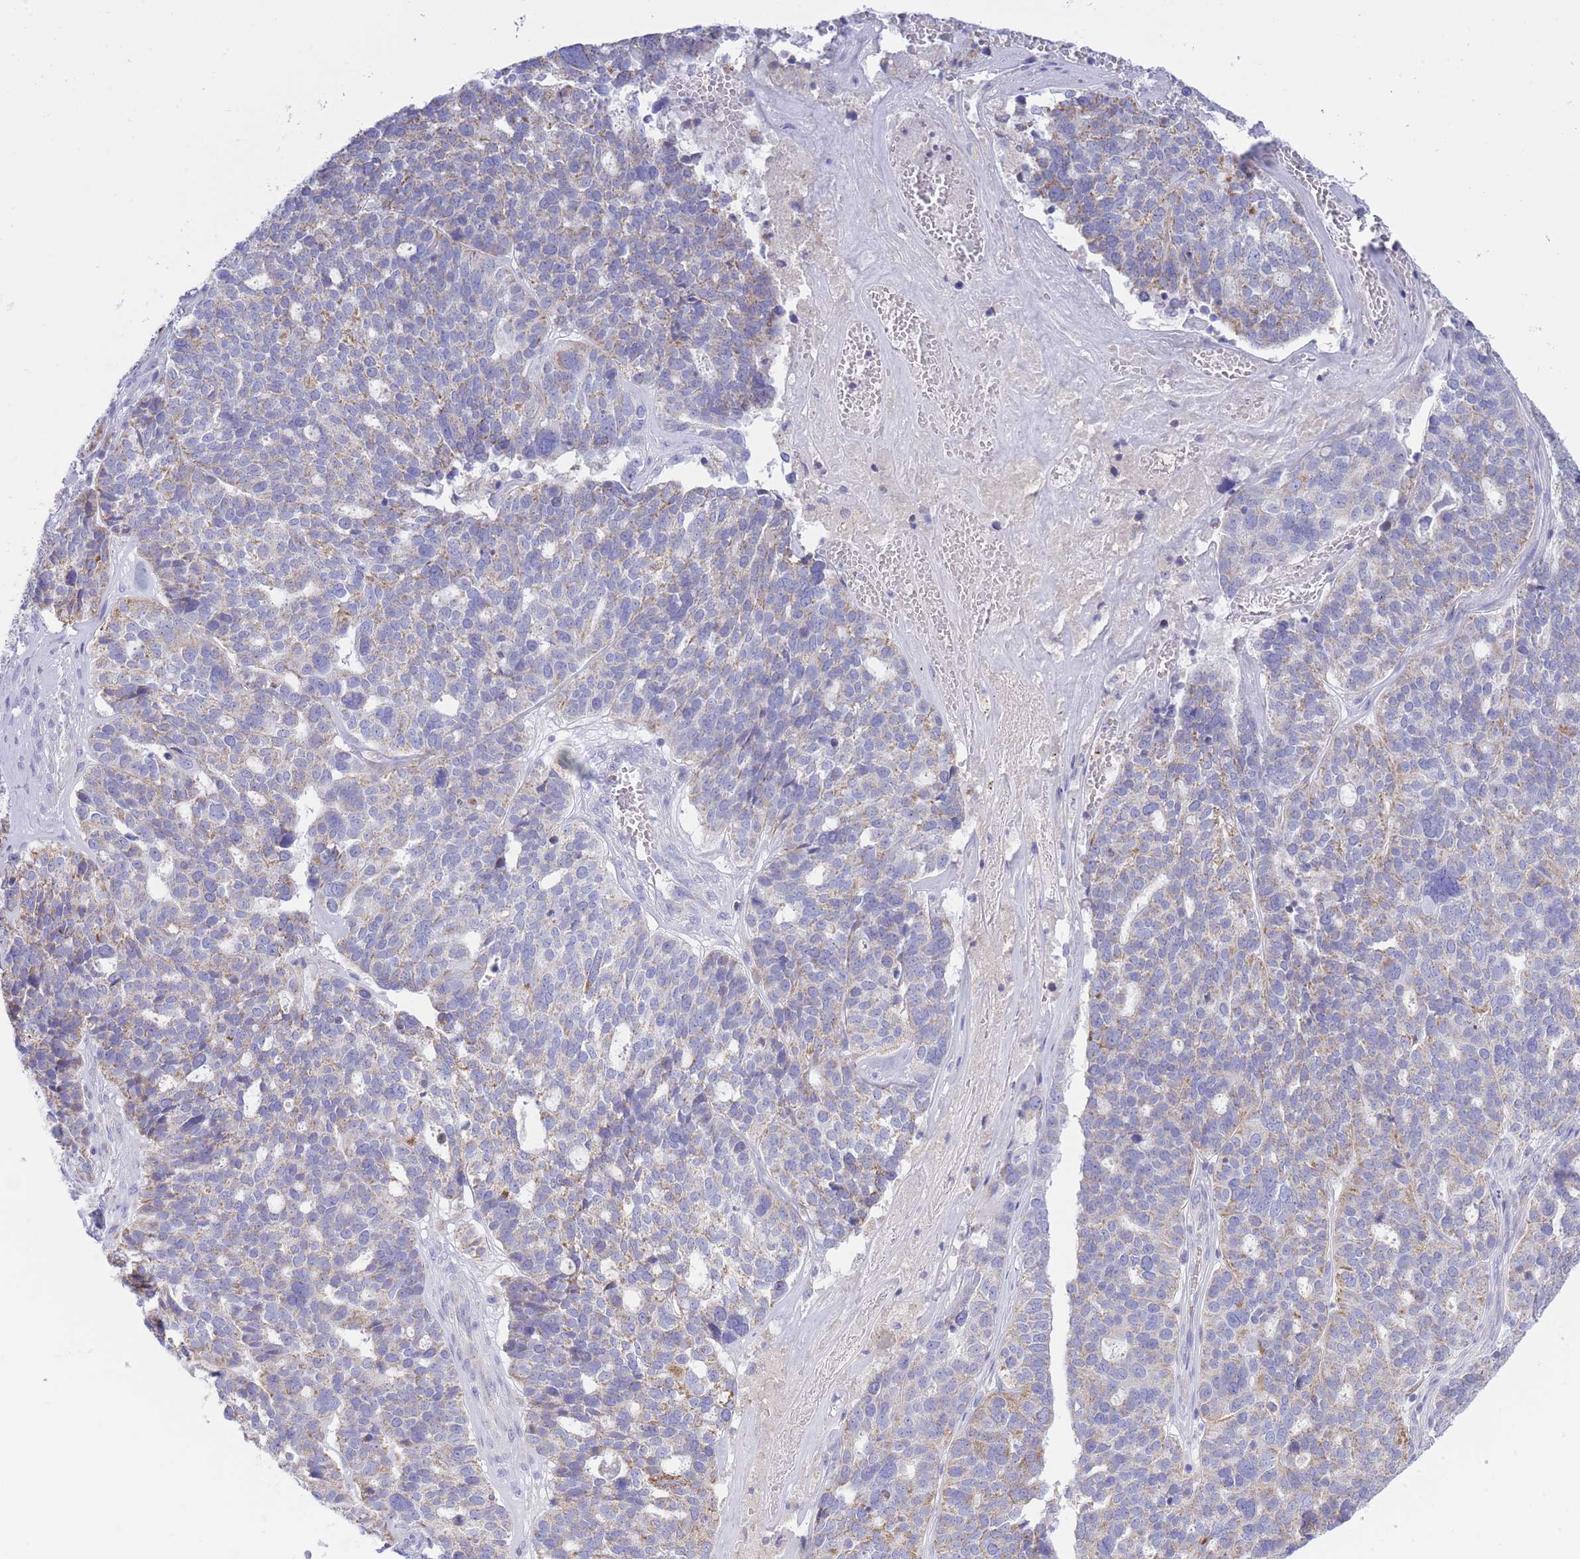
{"staining": {"intensity": "weak", "quantity": "<25%", "location": "cytoplasmic/membranous"}, "tissue": "ovarian cancer", "cell_type": "Tumor cells", "image_type": "cancer", "snomed": [{"axis": "morphology", "description": "Cystadenocarcinoma, serous, NOS"}, {"axis": "topography", "description": "Ovary"}], "caption": "Immunohistochemistry micrograph of human serous cystadenocarcinoma (ovarian) stained for a protein (brown), which demonstrates no expression in tumor cells. (DAB (3,3'-diaminobenzidine) immunohistochemistry (IHC), high magnification).", "gene": "NANP", "patient": {"sex": "female", "age": 59}}